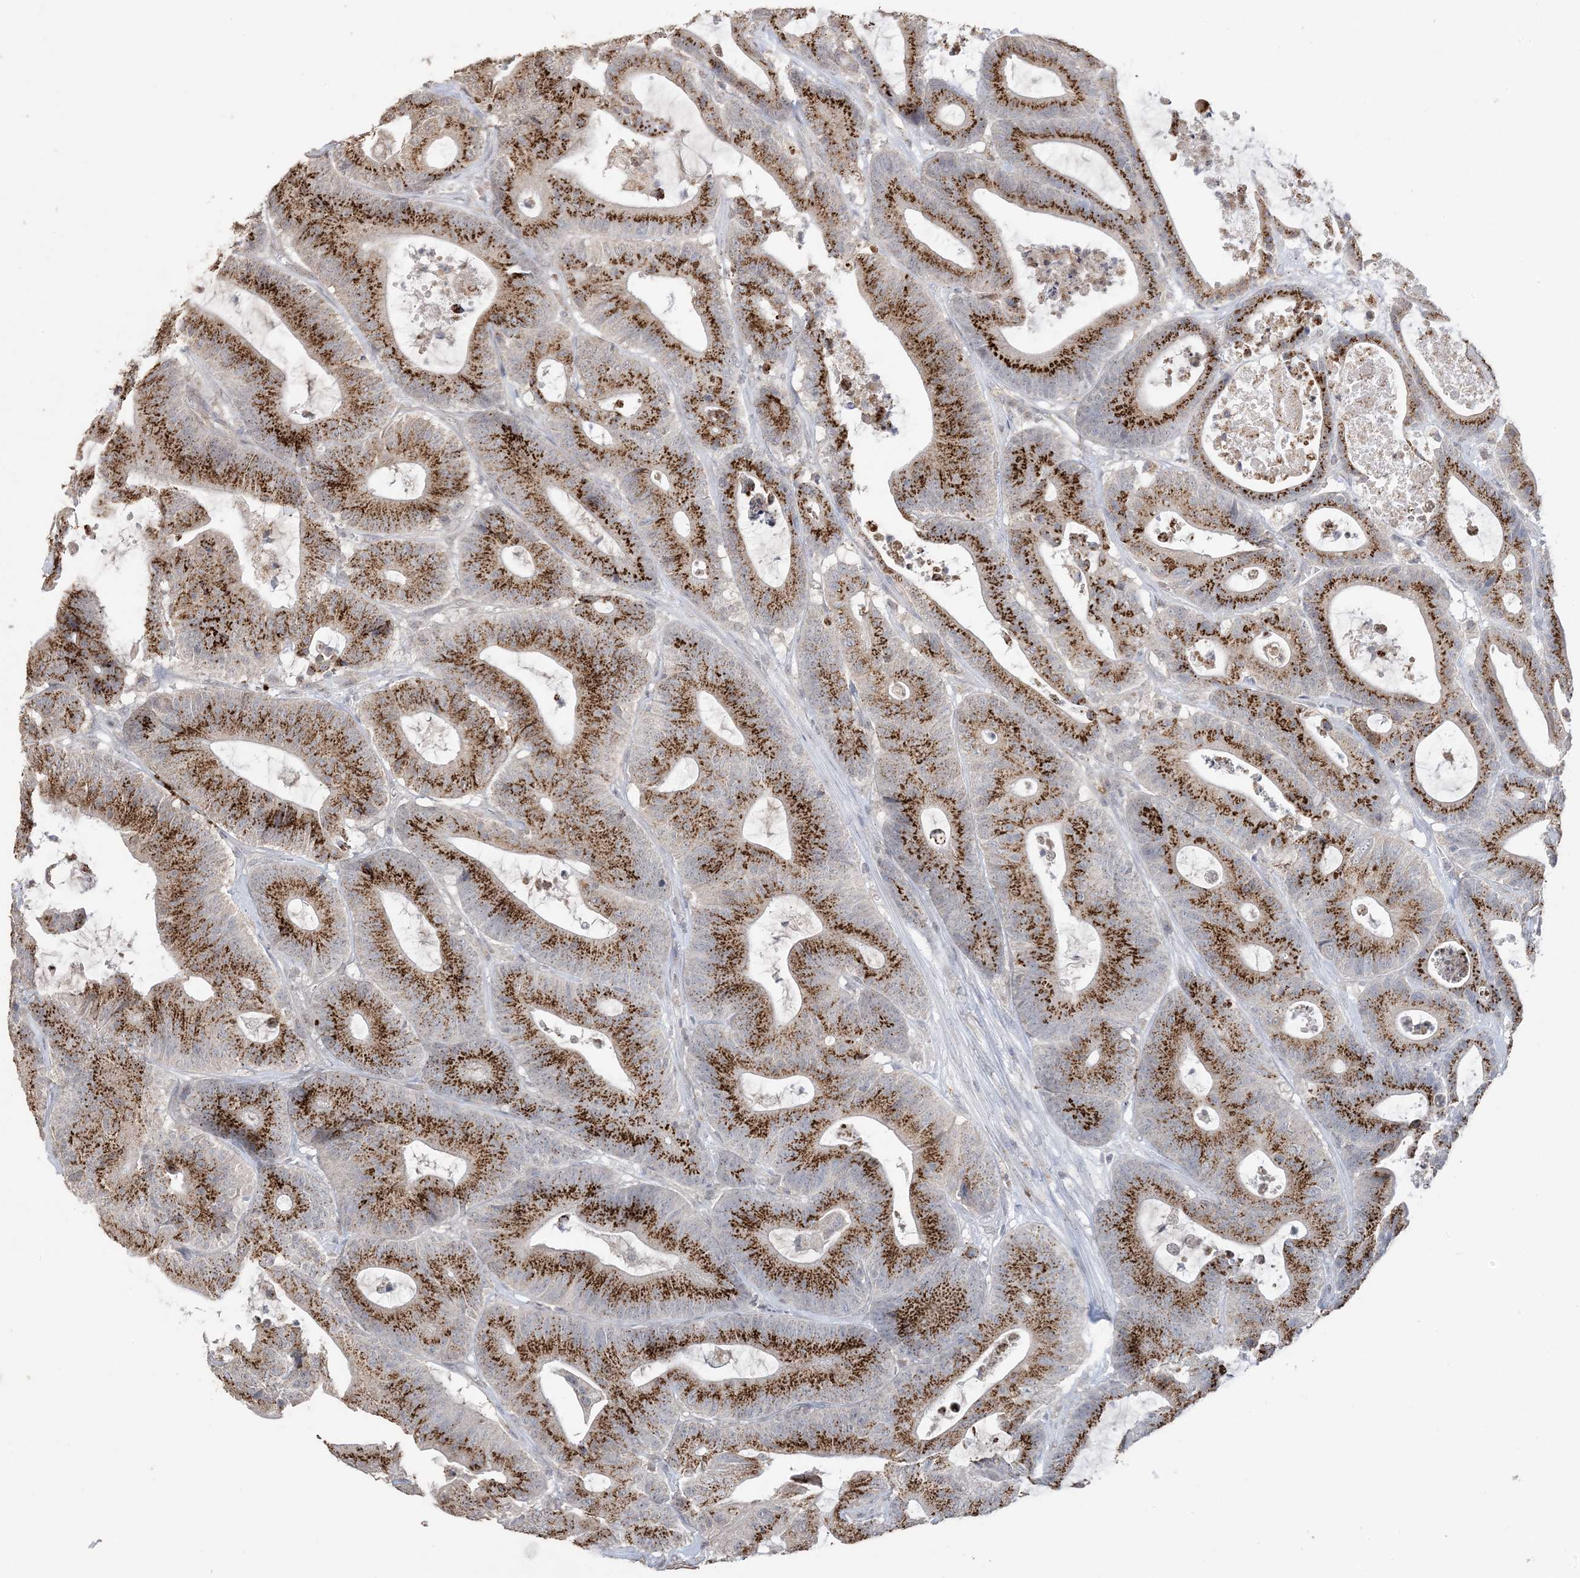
{"staining": {"intensity": "strong", "quantity": ">75%", "location": "cytoplasmic/membranous"}, "tissue": "colorectal cancer", "cell_type": "Tumor cells", "image_type": "cancer", "snomed": [{"axis": "morphology", "description": "Adenocarcinoma, NOS"}, {"axis": "topography", "description": "Colon"}], "caption": "The micrograph exhibits a brown stain indicating the presence of a protein in the cytoplasmic/membranous of tumor cells in colorectal cancer.", "gene": "XRN1", "patient": {"sex": "female", "age": 84}}